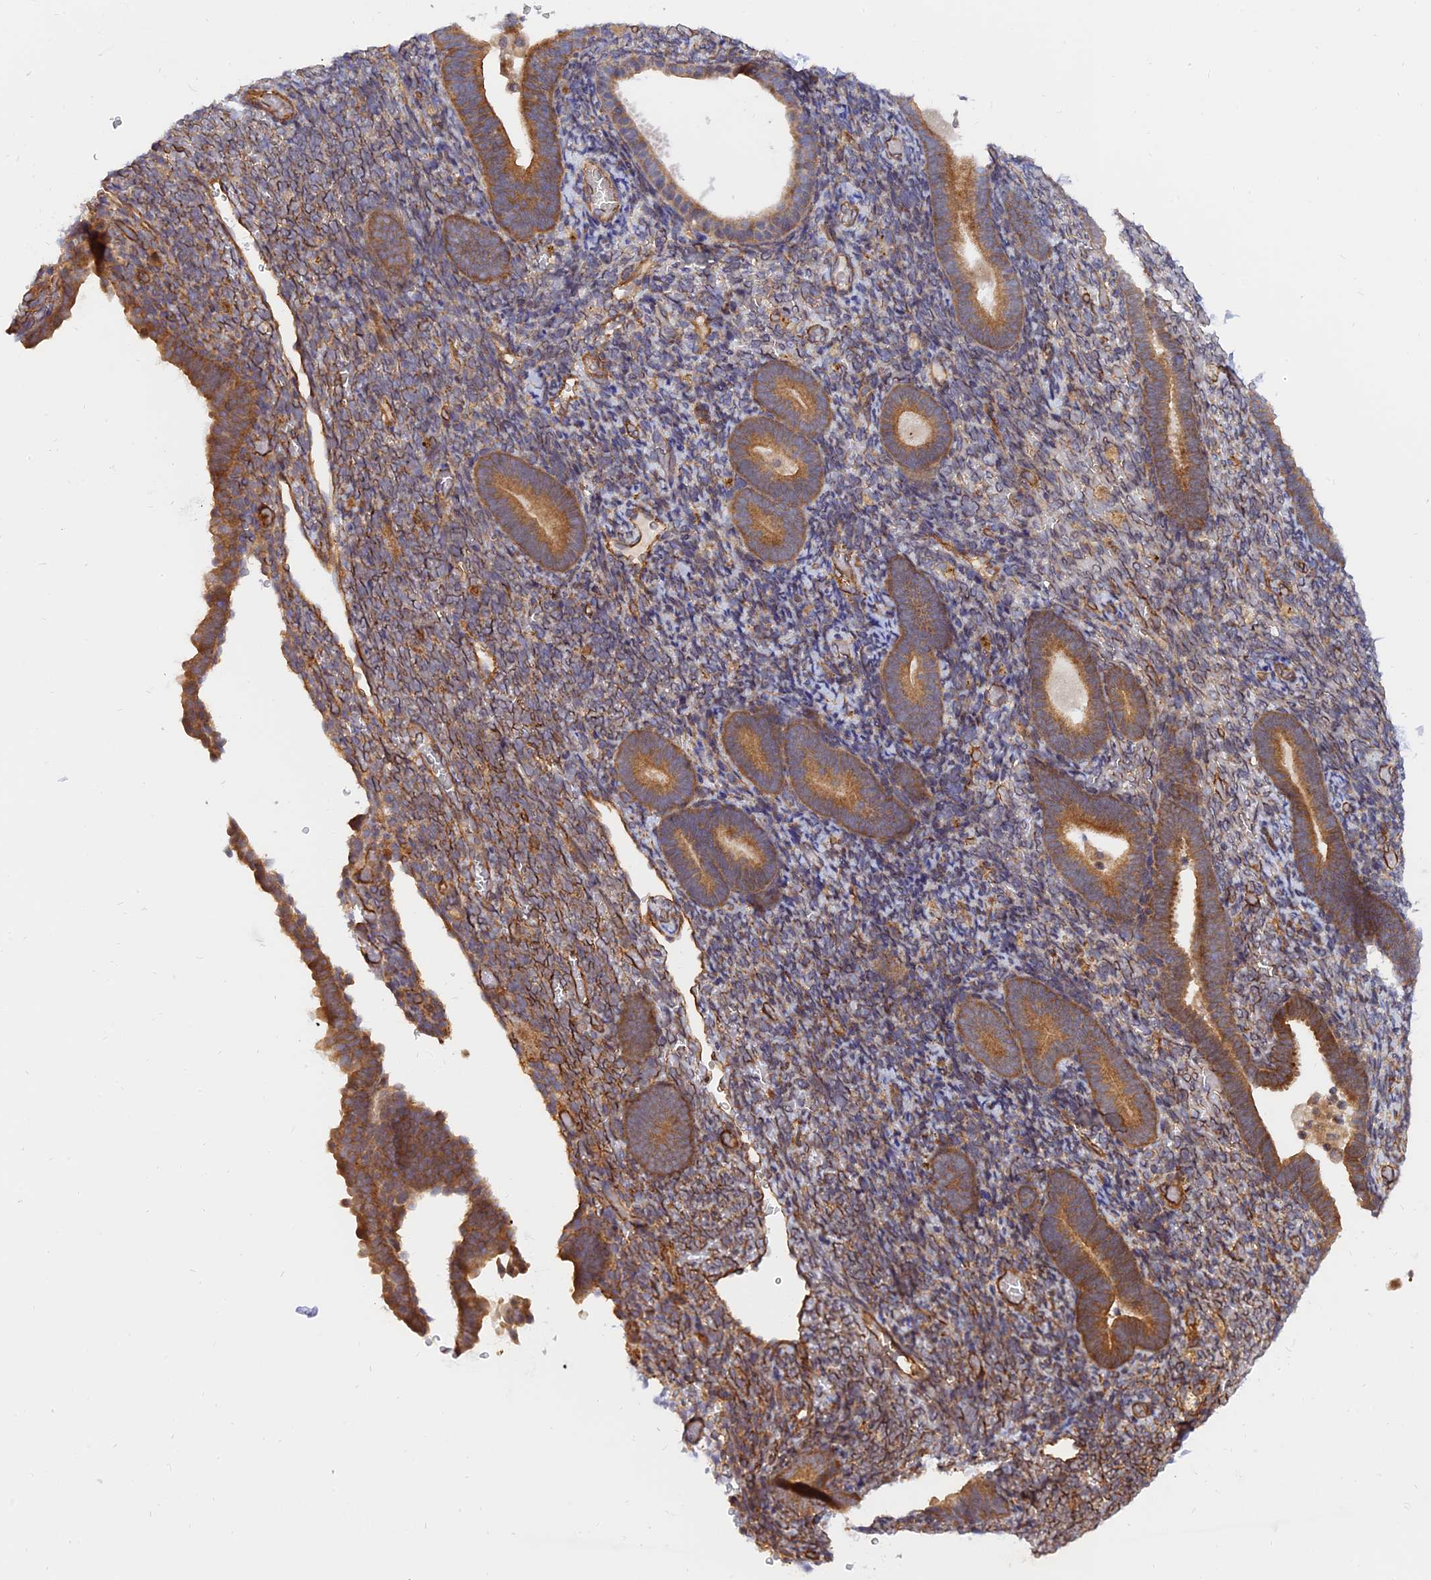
{"staining": {"intensity": "moderate", "quantity": "<25%", "location": "cytoplasmic/membranous"}, "tissue": "endometrium", "cell_type": "Cells in endometrial stroma", "image_type": "normal", "snomed": [{"axis": "morphology", "description": "Normal tissue, NOS"}, {"axis": "topography", "description": "Endometrium"}], "caption": "Human endometrium stained with a brown dye demonstrates moderate cytoplasmic/membranous positive expression in approximately <25% of cells in endometrial stroma.", "gene": "WDR41", "patient": {"sex": "female", "age": 51}}